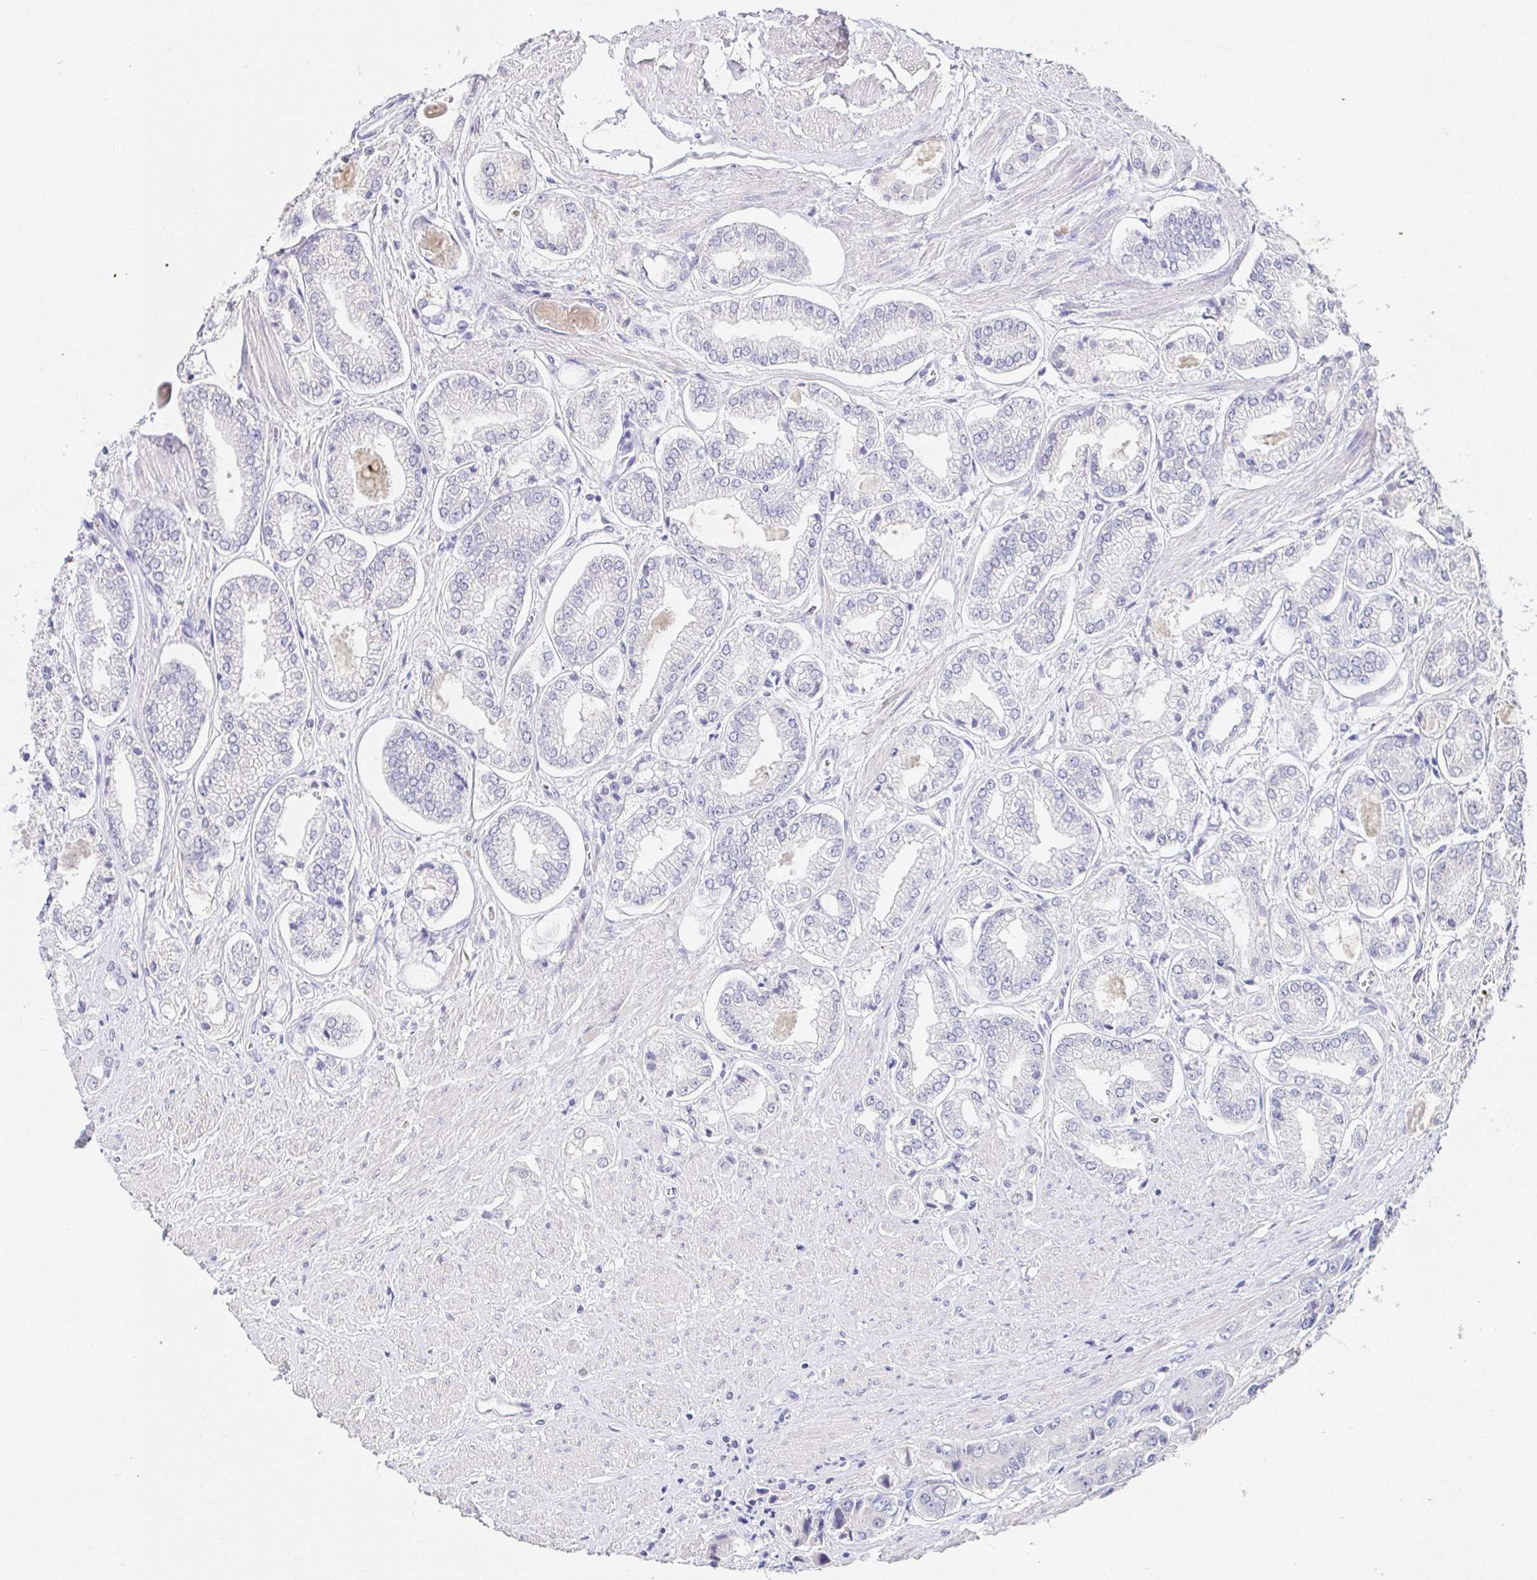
{"staining": {"intensity": "negative", "quantity": "none", "location": "none"}, "tissue": "prostate cancer", "cell_type": "Tumor cells", "image_type": "cancer", "snomed": [{"axis": "morphology", "description": "Adenocarcinoma, Low grade"}, {"axis": "topography", "description": "Prostate"}], "caption": "This photomicrograph is of prostate adenocarcinoma (low-grade) stained with IHC to label a protein in brown with the nuclei are counter-stained blue. There is no staining in tumor cells.", "gene": "CDO1", "patient": {"sex": "male", "age": 69}}